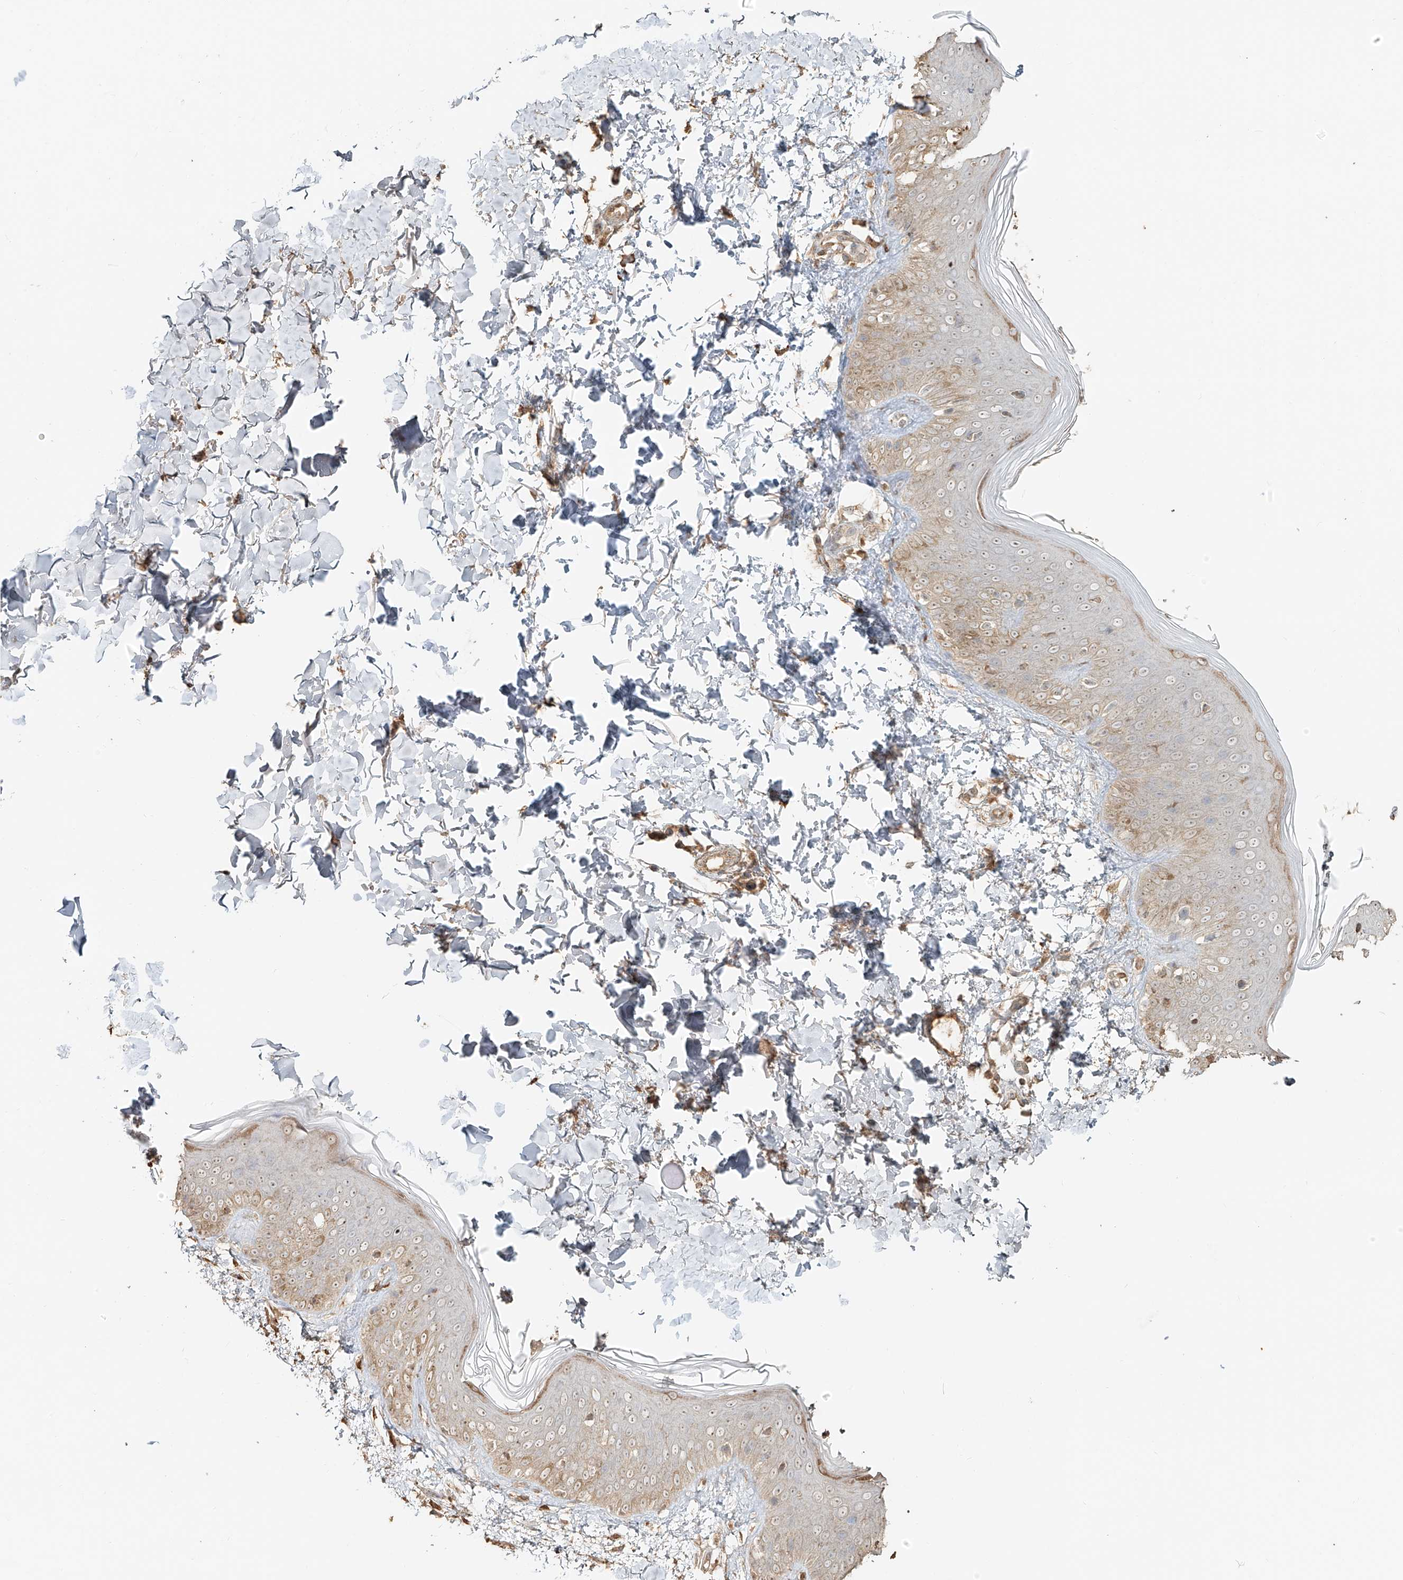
{"staining": {"intensity": "moderate", "quantity": "25%-75%", "location": "cytoplasmic/membranous"}, "tissue": "skin", "cell_type": "Fibroblasts", "image_type": "normal", "snomed": [{"axis": "morphology", "description": "Normal tissue, NOS"}, {"axis": "topography", "description": "Skin"}], "caption": "Immunohistochemical staining of normal skin demonstrates medium levels of moderate cytoplasmic/membranous expression in approximately 25%-75% of fibroblasts.", "gene": "NPHS1", "patient": {"sex": "male", "age": 37}}